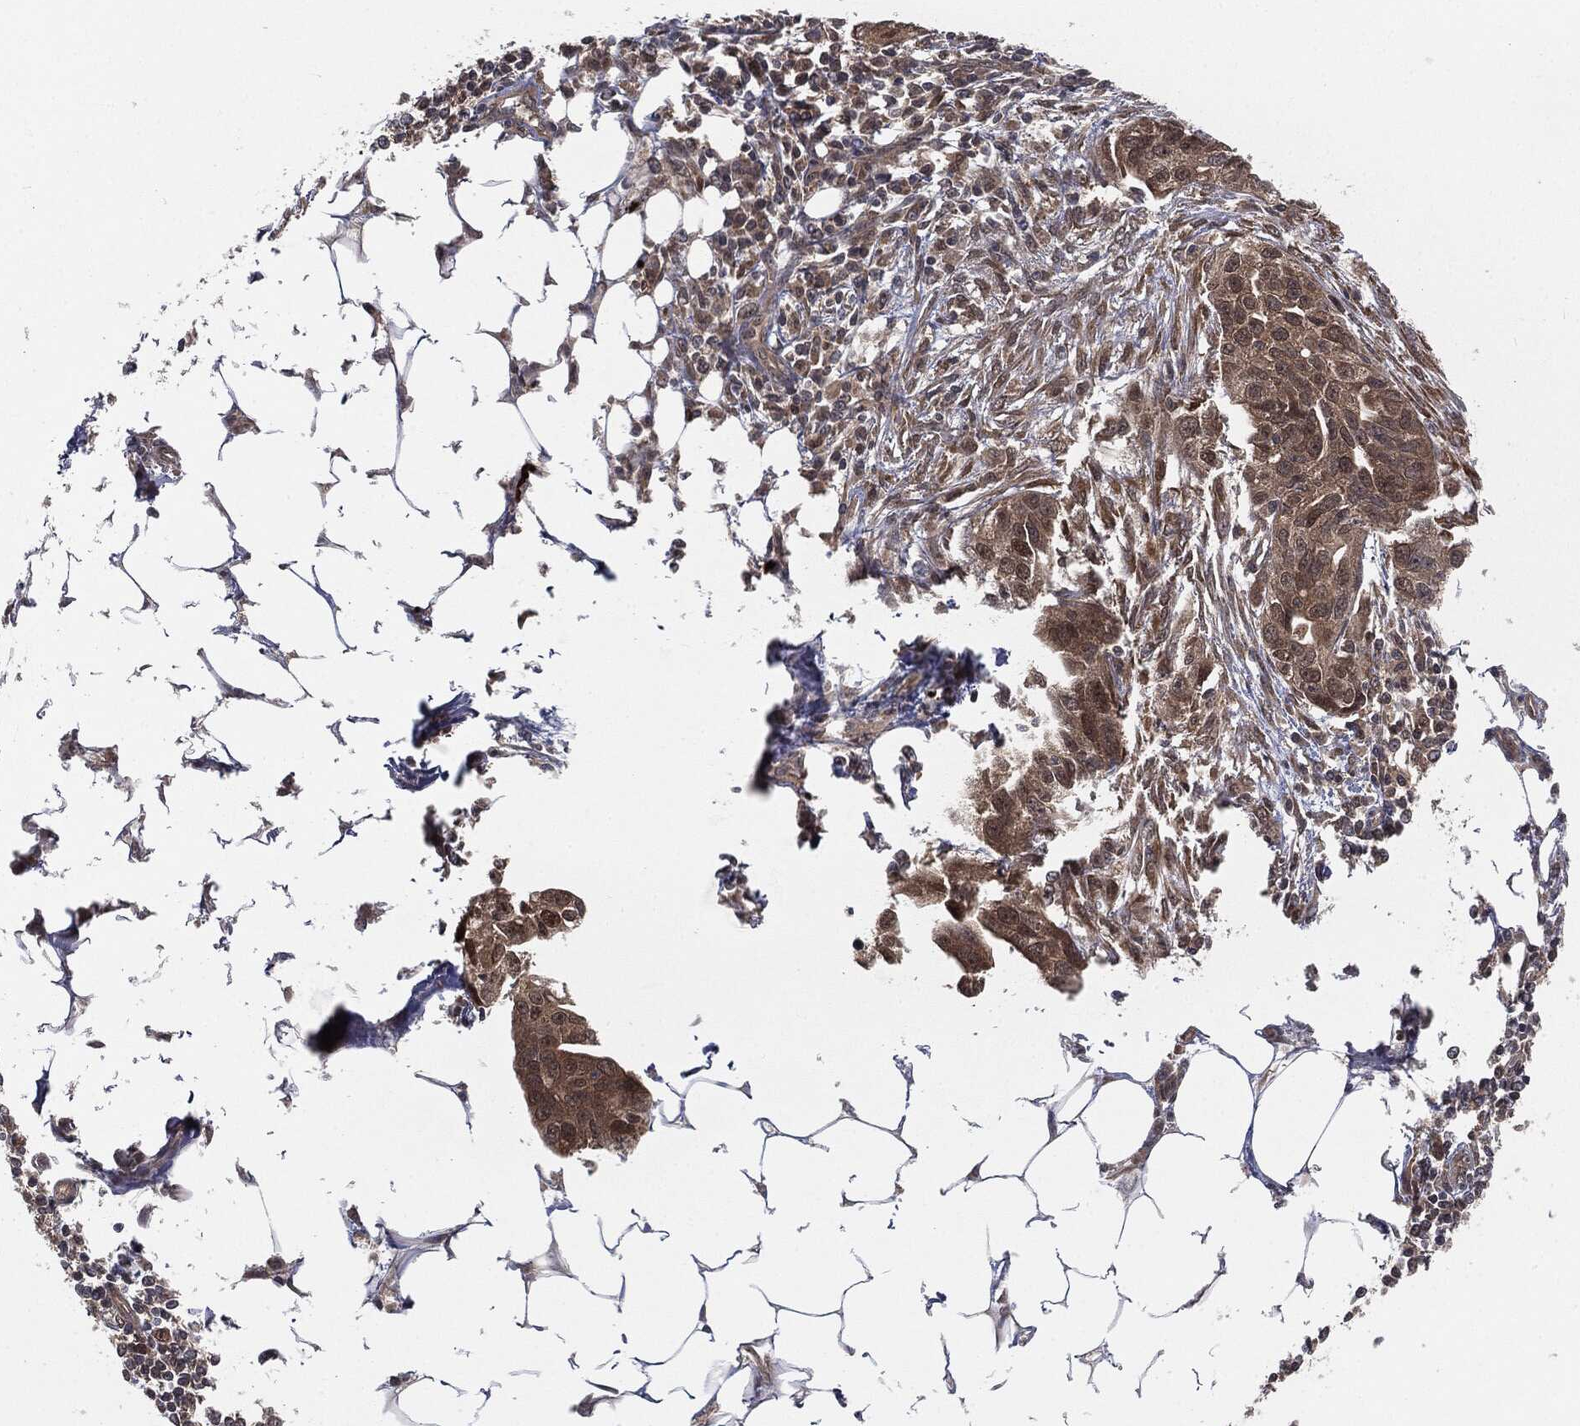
{"staining": {"intensity": "moderate", "quantity": "<25%", "location": "cytoplasmic/membranous,nuclear"}, "tissue": "ovarian cancer", "cell_type": "Tumor cells", "image_type": "cancer", "snomed": [{"axis": "morphology", "description": "Carcinoma, endometroid"}, {"axis": "morphology", "description": "Cystadenocarcinoma, serous, NOS"}, {"axis": "topography", "description": "Ovary"}], "caption": "Endometroid carcinoma (ovarian) was stained to show a protein in brown. There is low levels of moderate cytoplasmic/membranous and nuclear expression in about <25% of tumor cells.", "gene": "FBXO7", "patient": {"sex": "female", "age": 45}}